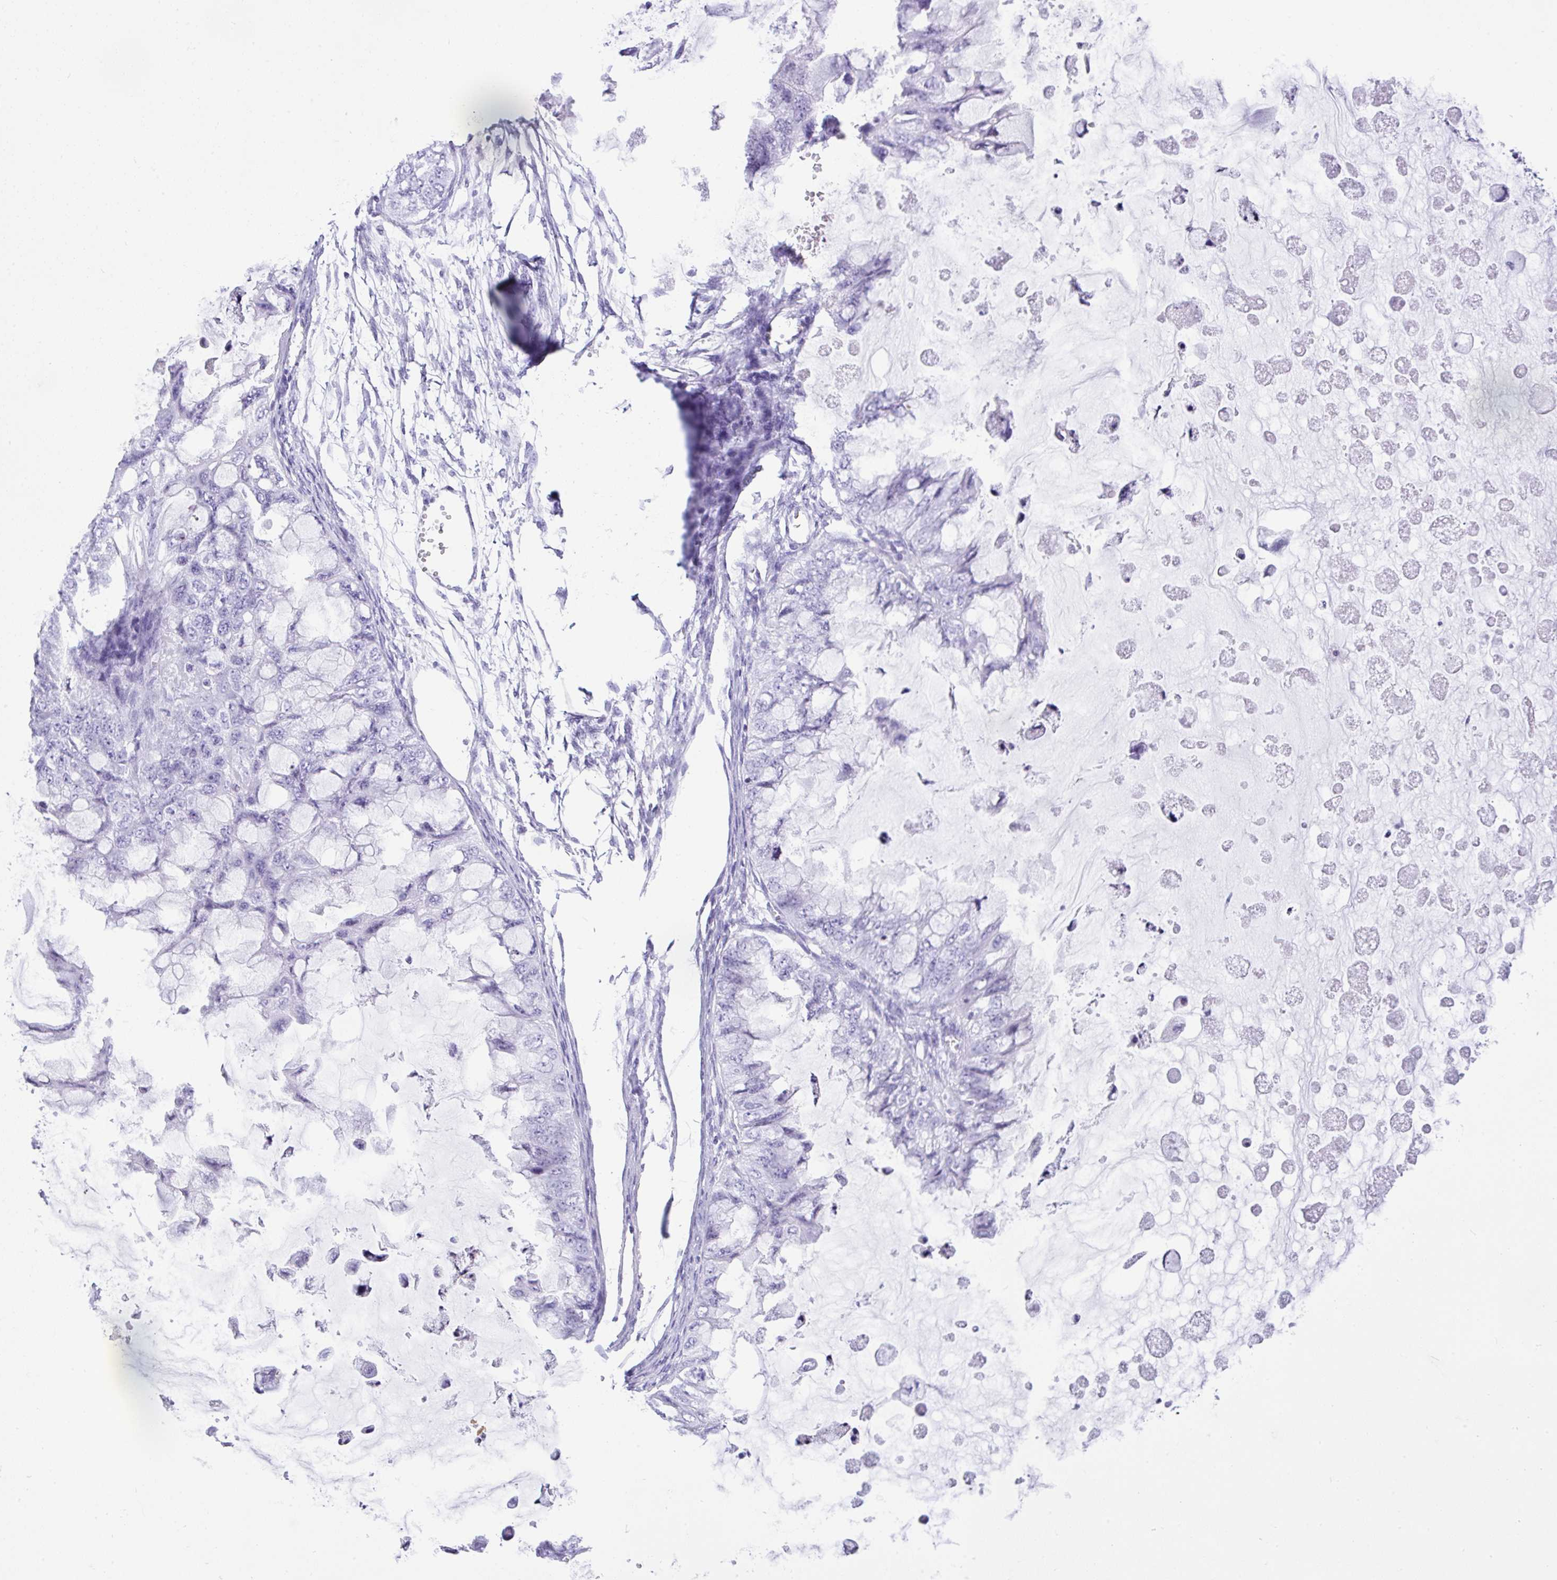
{"staining": {"intensity": "negative", "quantity": "none", "location": "none"}, "tissue": "ovarian cancer", "cell_type": "Tumor cells", "image_type": "cancer", "snomed": [{"axis": "morphology", "description": "Cystadenocarcinoma, mucinous, NOS"}, {"axis": "topography", "description": "Ovary"}], "caption": "IHC micrograph of human mucinous cystadenocarcinoma (ovarian) stained for a protein (brown), which exhibits no staining in tumor cells.", "gene": "KRT27", "patient": {"sex": "female", "age": 72}}